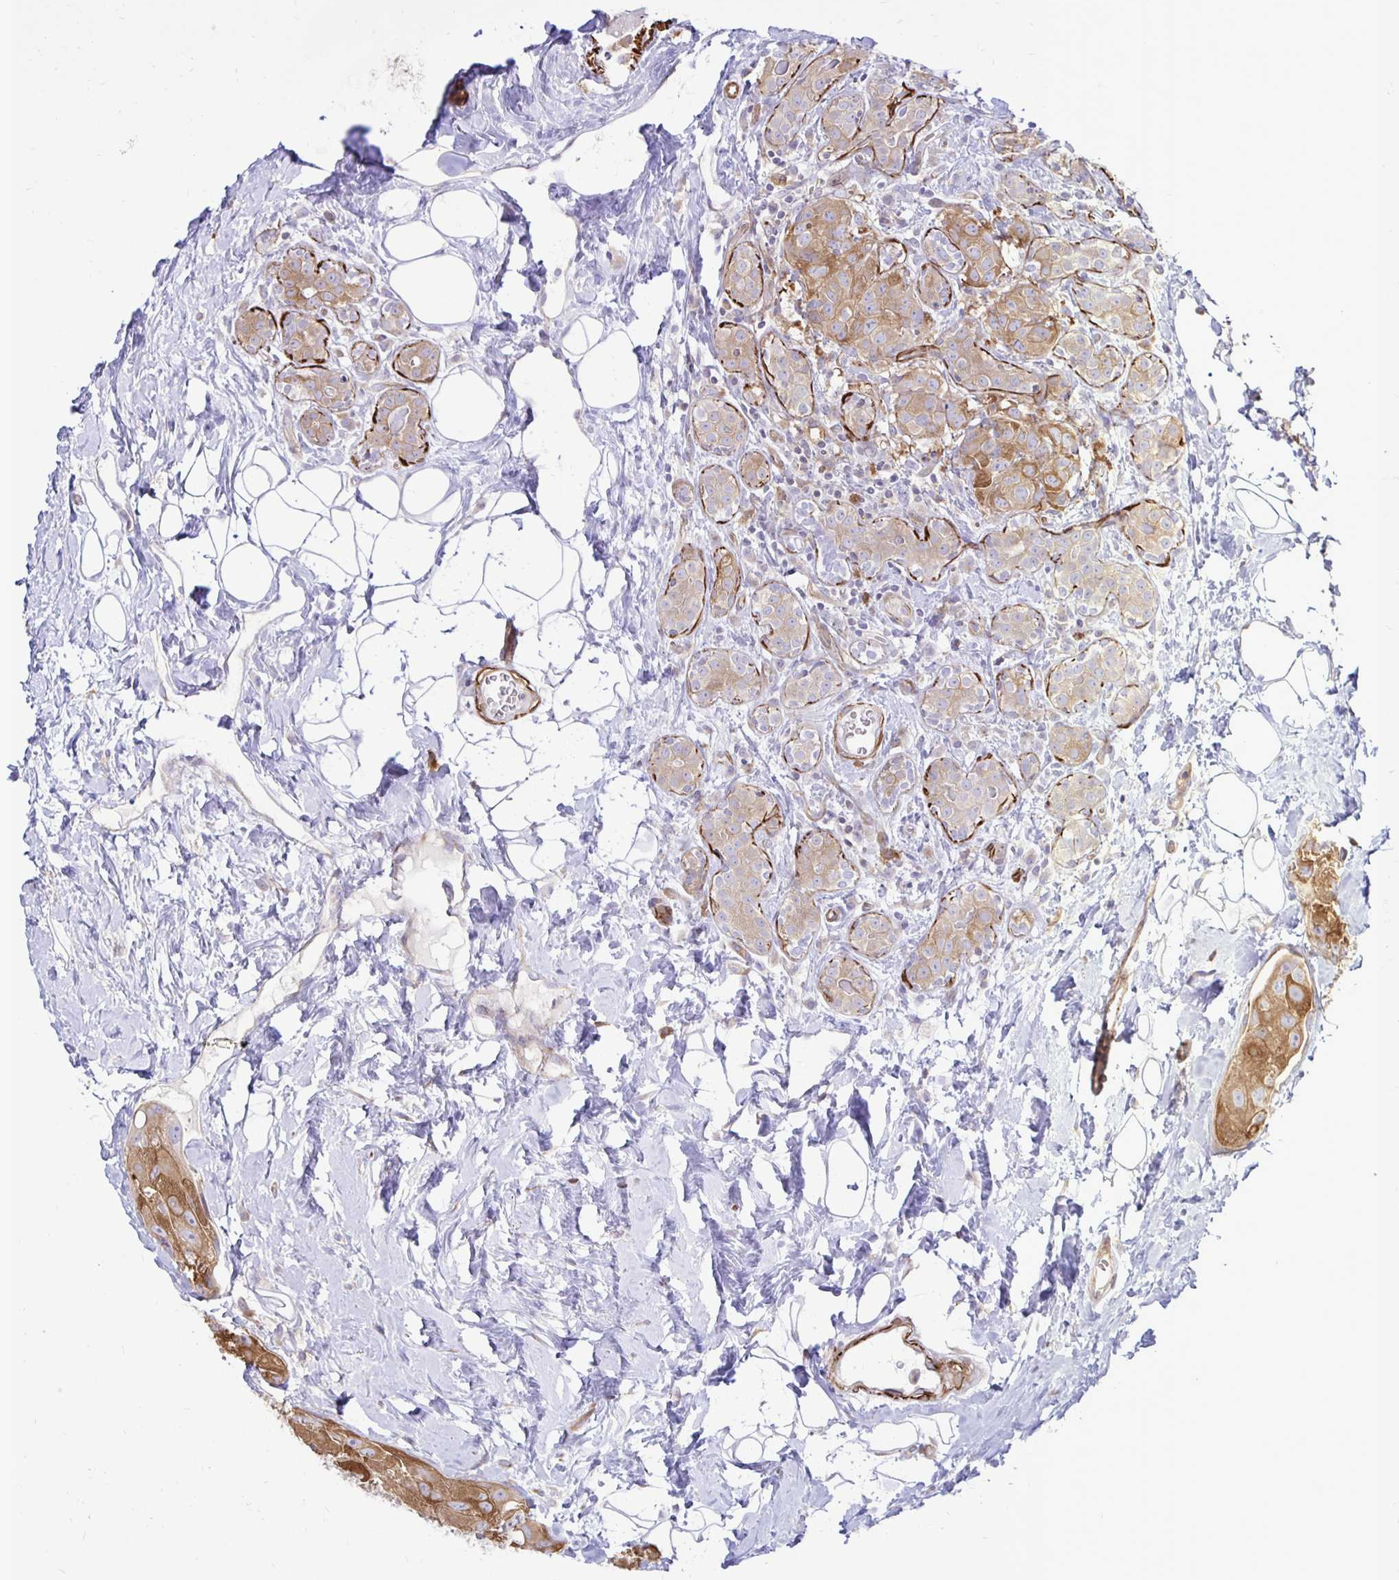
{"staining": {"intensity": "moderate", "quantity": ">75%", "location": "cytoplasmic/membranous"}, "tissue": "breast cancer", "cell_type": "Tumor cells", "image_type": "cancer", "snomed": [{"axis": "morphology", "description": "Duct carcinoma"}, {"axis": "topography", "description": "Breast"}], "caption": "Breast infiltrating ductal carcinoma stained with immunohistochemistry shows moderate cytoplasmic/membranous expression in approximately >75% of tumor cells.", "gene": "CTPS1", "patient": {"sex": "female", "age": 43}}